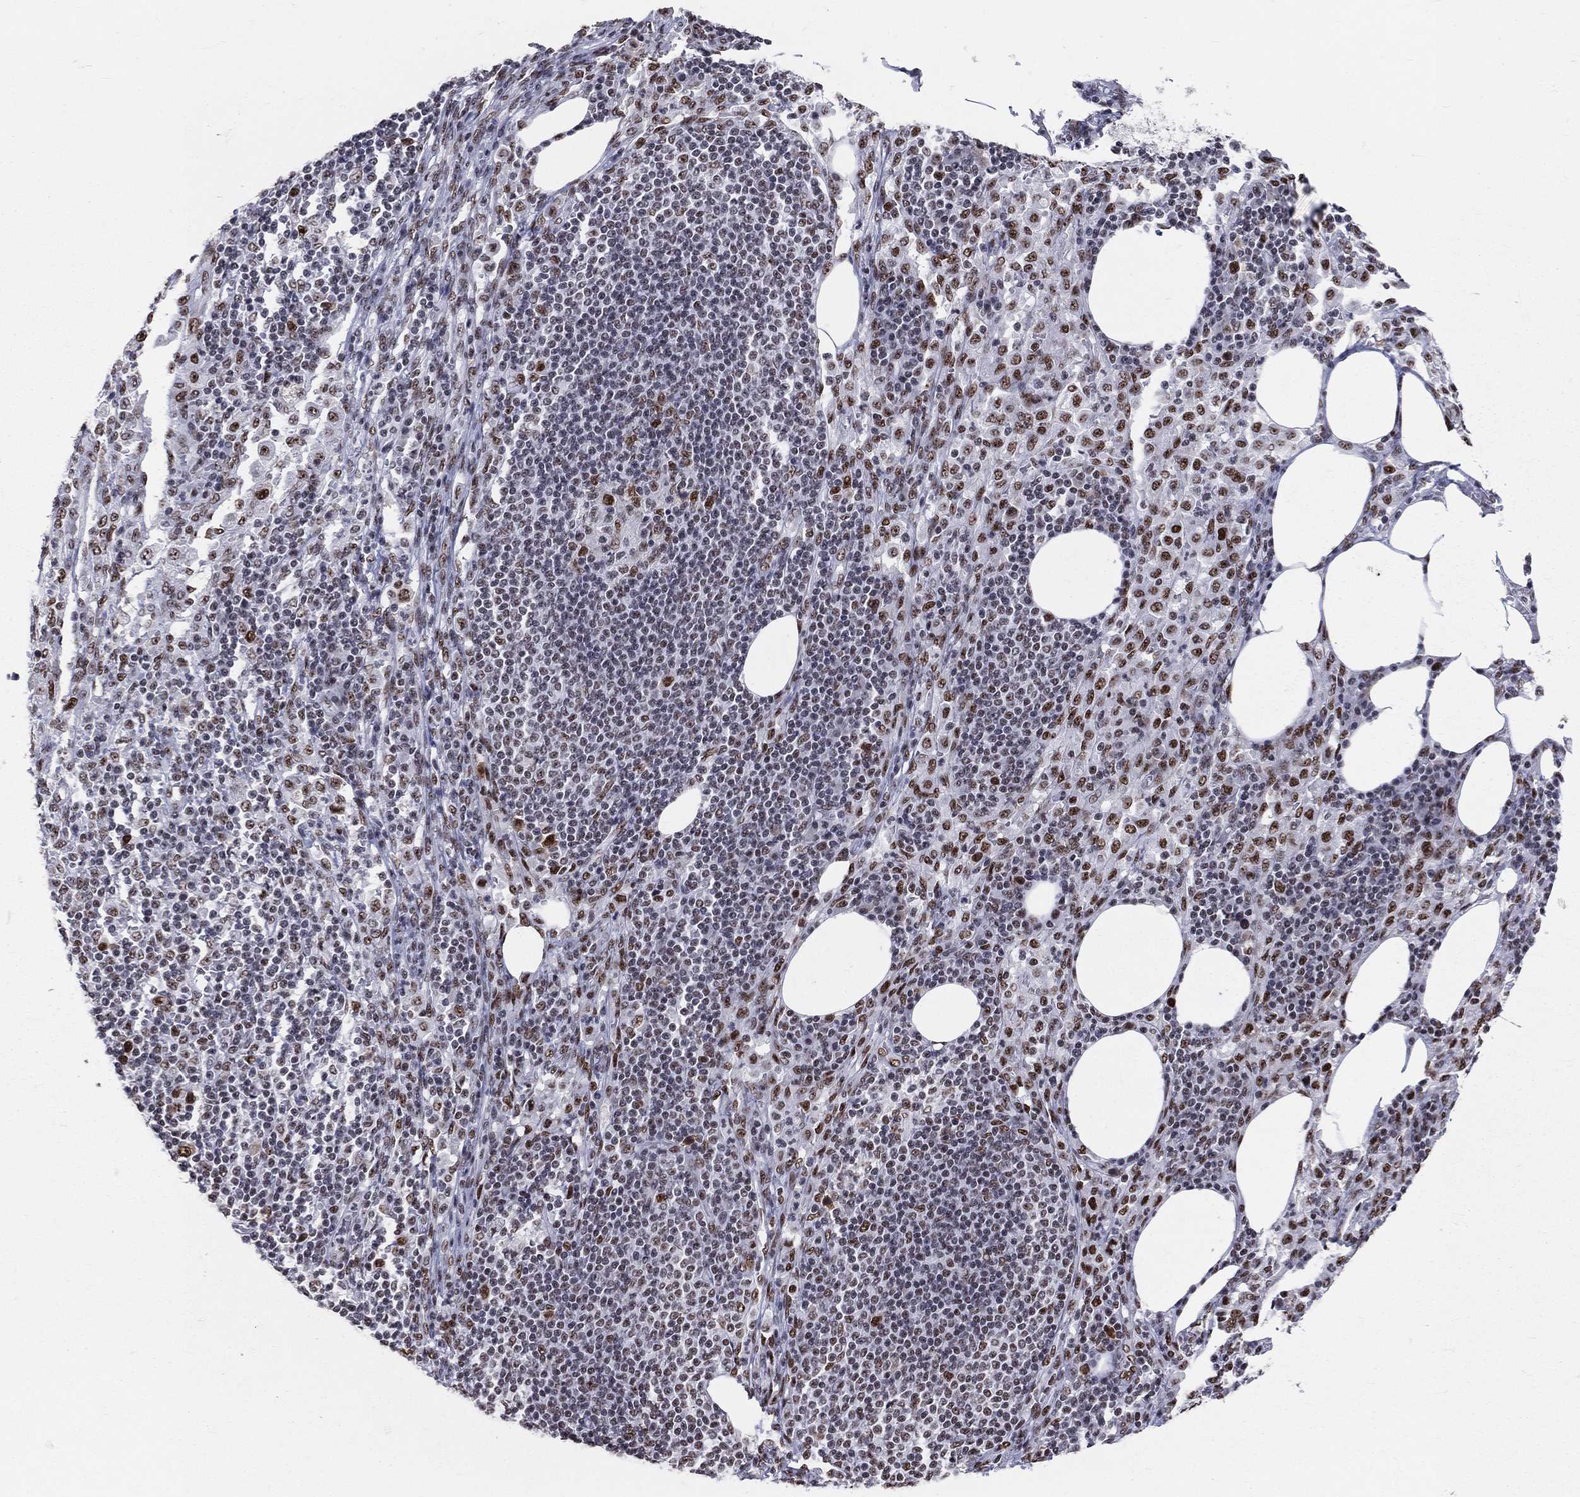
{"staining": {"intensity": "strong", "quantity": ">75%", "location": "nuclear"}, "tissue": "pancreatic cancer", "cell_type": "Tumor cells", "image_type": "cancer", "snomed": [{"axis": "morphology", "description": "Adenocarcinoma, NOS"}, {"axis": "topography", "description": "Pancreas"}], "caption": "IHC of pancreatic cancer reveals high levels of strong nuclear expression in about >75% of tumor cells.", "gene": "CDK7", "patient": {"sex": "female", "age": 61}}